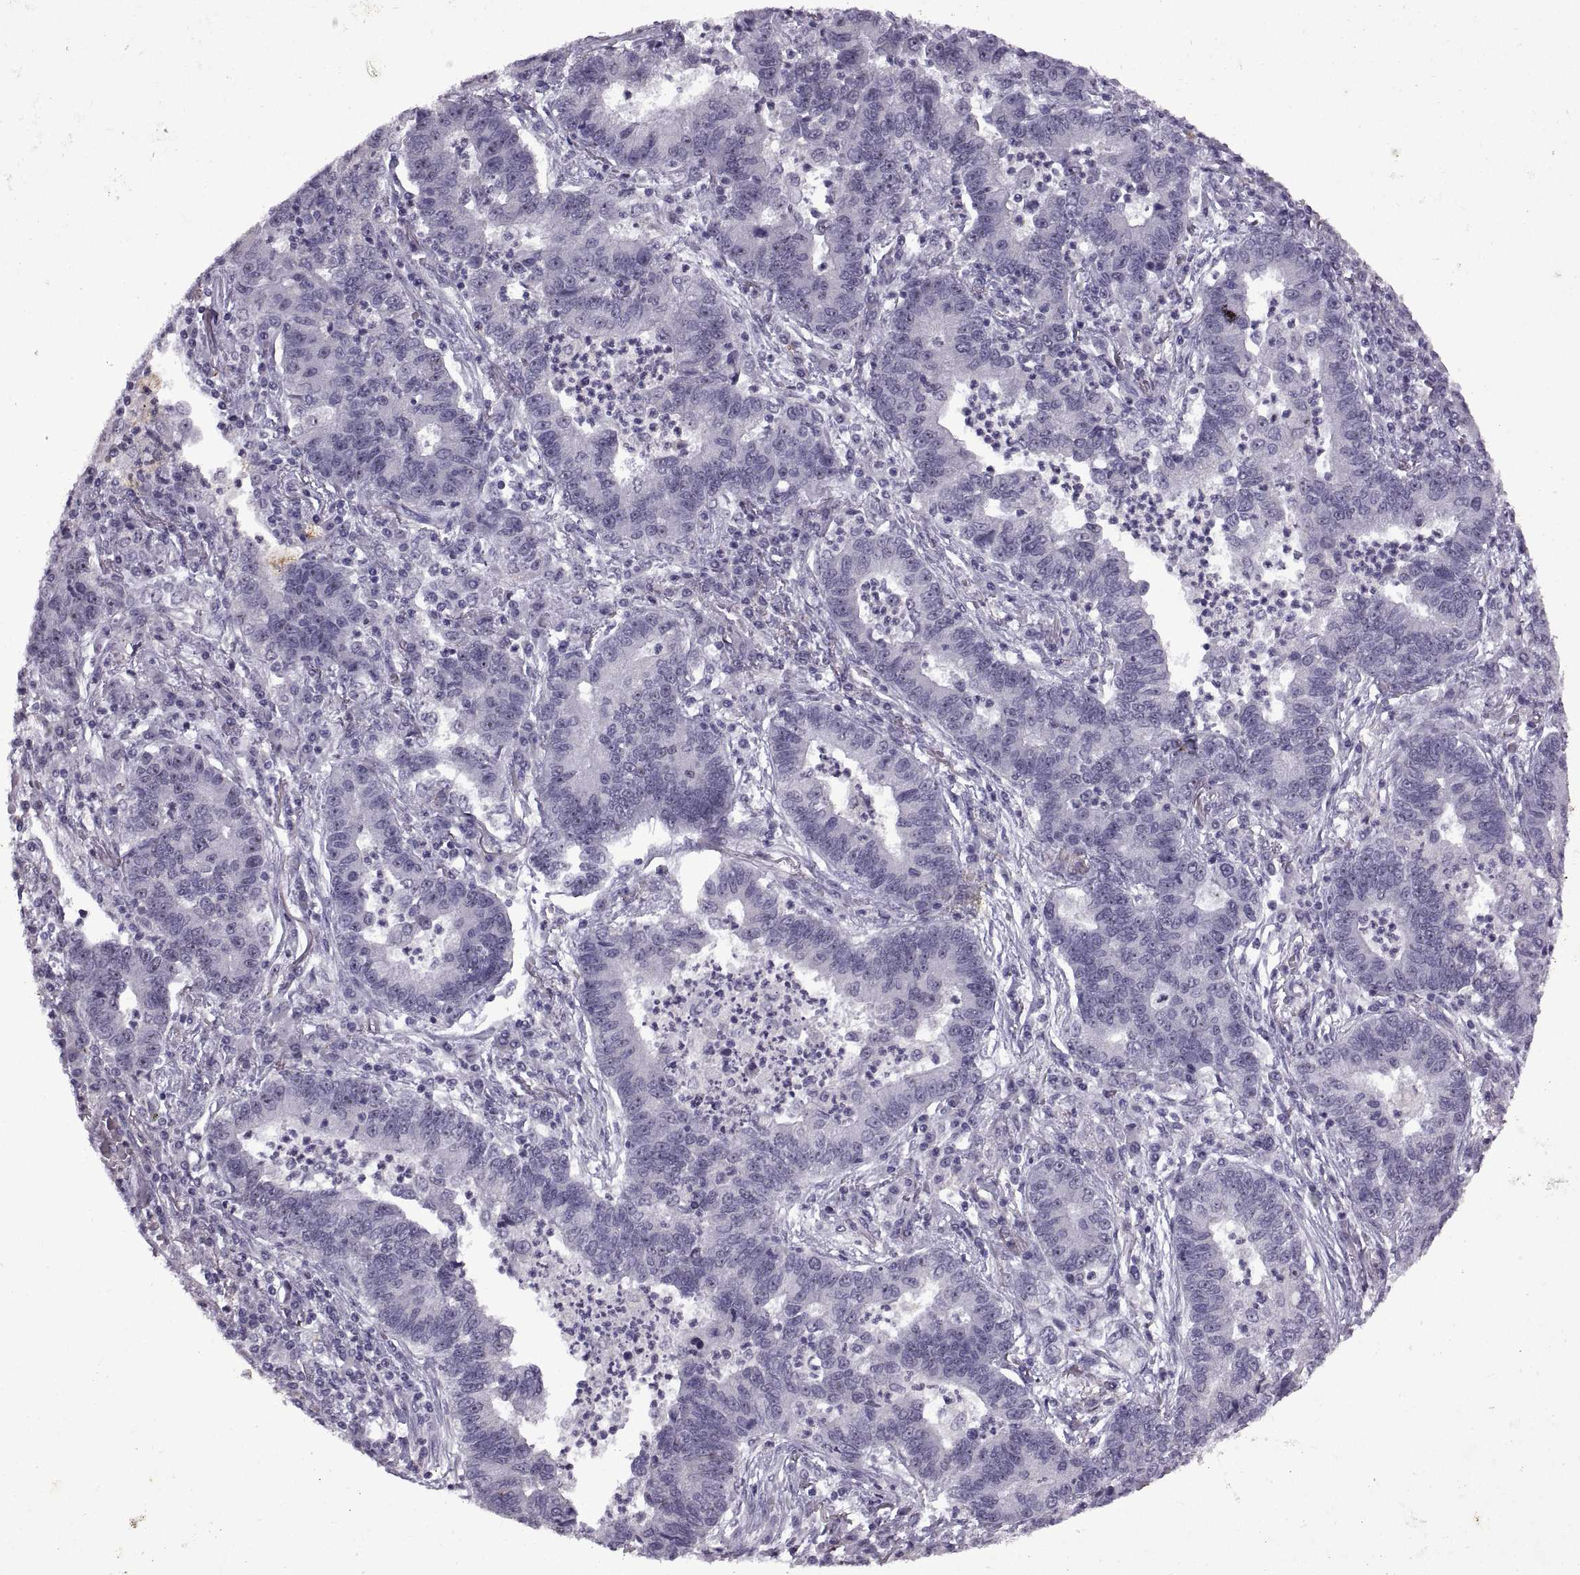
{"staining": {"intensity": "weak", "quantity": "<25%", "location": "nuclear"}, "tissue": "lung cancer", "cell_type": "Tumor cells", "image_type": "cancer", "snomed": [{"axis": "morphology", "description": "Adenocarcinoma, NOS"}, {"axis": "topography", "description": "Lung"}], "caption": "A high-resolution image shows immunohistochemistry staining of adenocarcinoma (lung), which shows no significant staining in tumor cells.", "gene": "SINHCAF", "patient": {"sex": "female", "age": 57}}